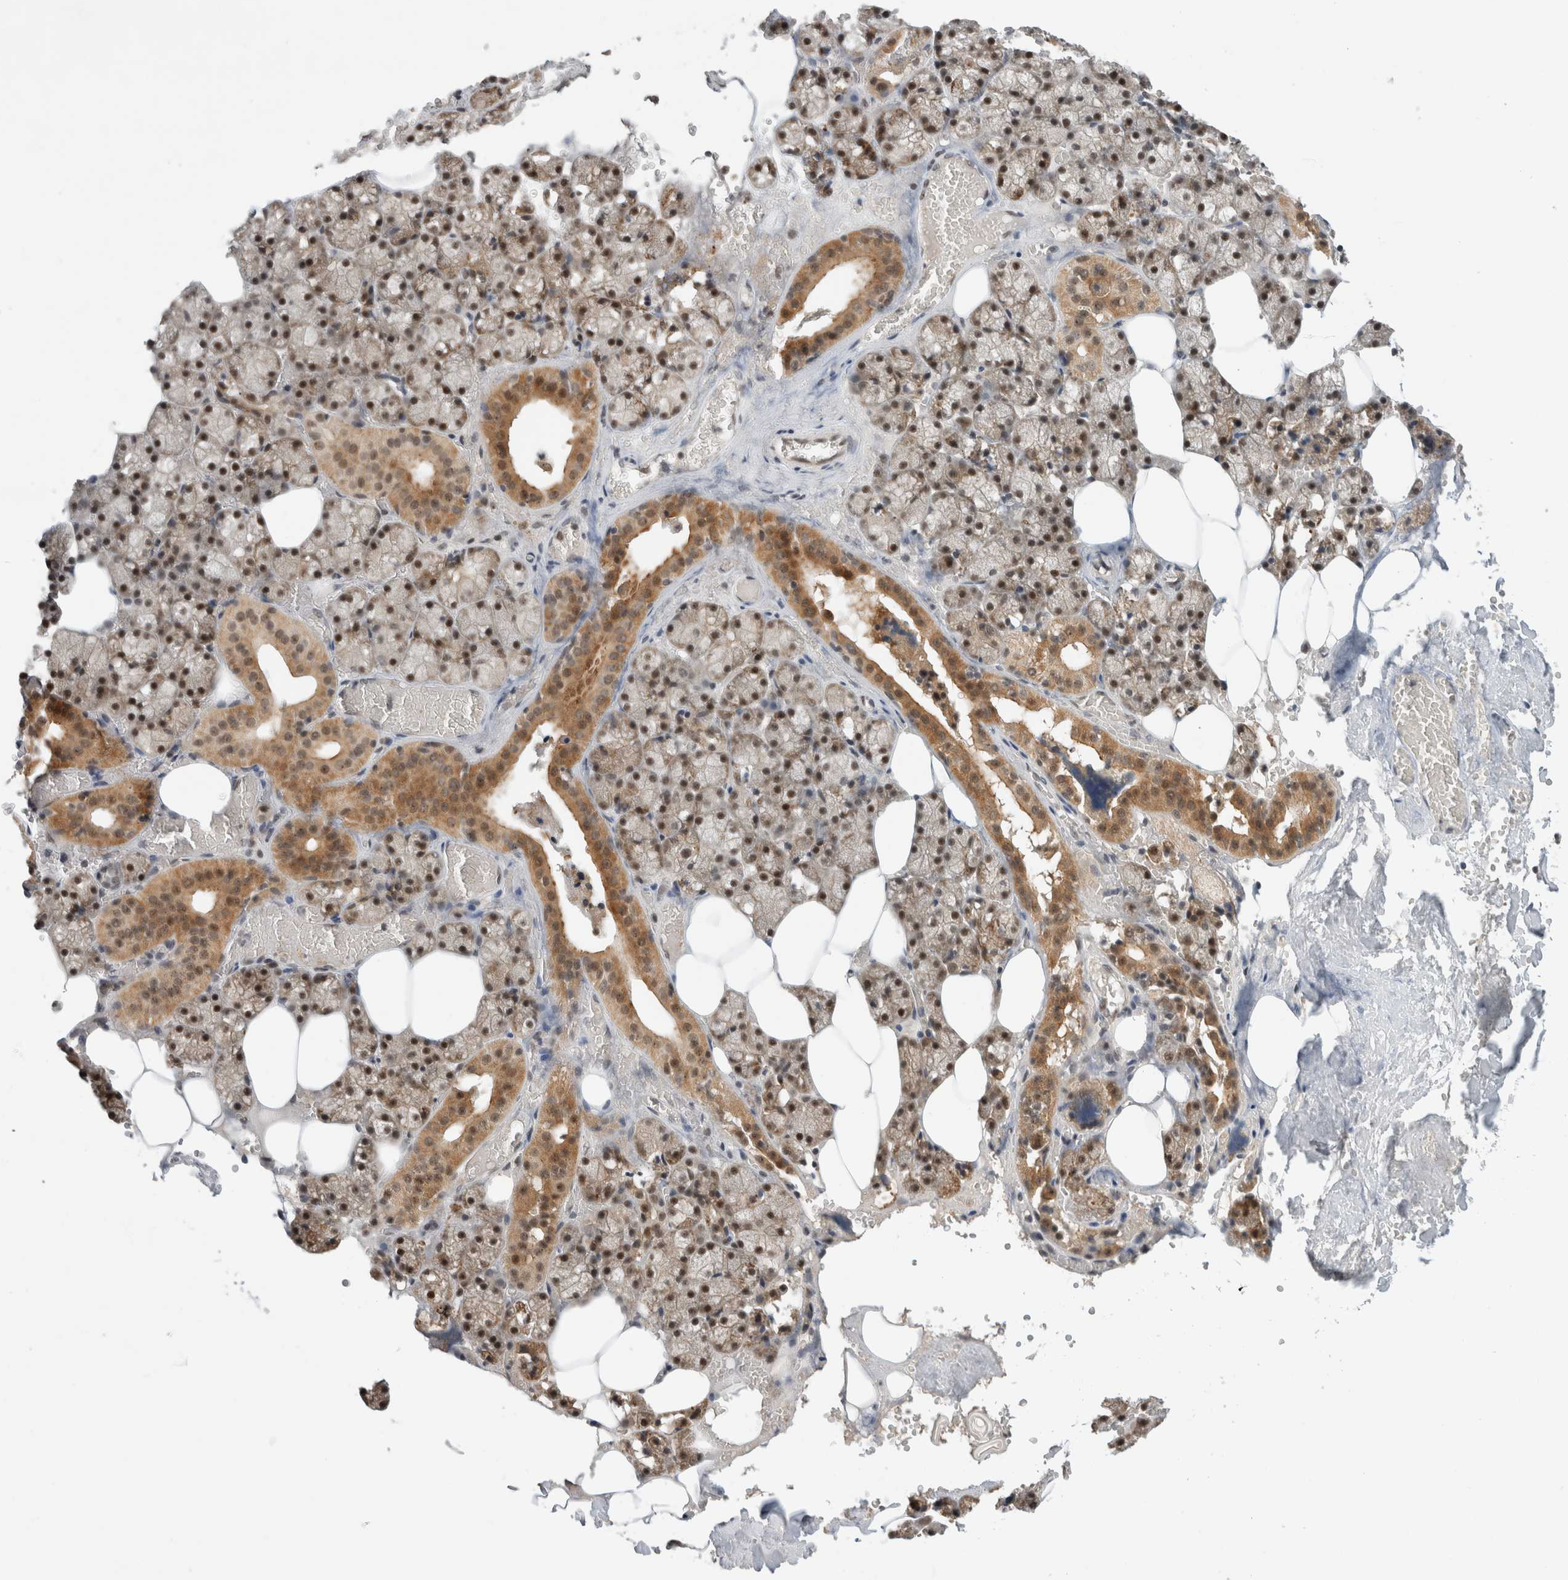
{"staining": {"intensity": "moderate", "quantity": ">75%", "location": "cytoplasmic/membranous,nuclear"}, "tissue": "salivary gland", "cell_type": "Glandular cells", "image_type": "normal", "snomed": [{"axis": "morphology", "description": "Normal tissue, NOS"}, {"axis": "topography", "description": "Salivary gland"}], "caption": "Immunohistochemical staining of normal salivary gland reveals >75% levels of moderate cytoplasmic/membranous,nuclear protein staining in approximately >75% of glandular cells. The staining is performed using DAB (3,3'-diaminobenzidine) brown chromogen to label protein expression. The nuclei are counter-stained blue using hematoxylin.", "gene": "NCAPG2", "patient": {"sex": "male", "age": 62}}